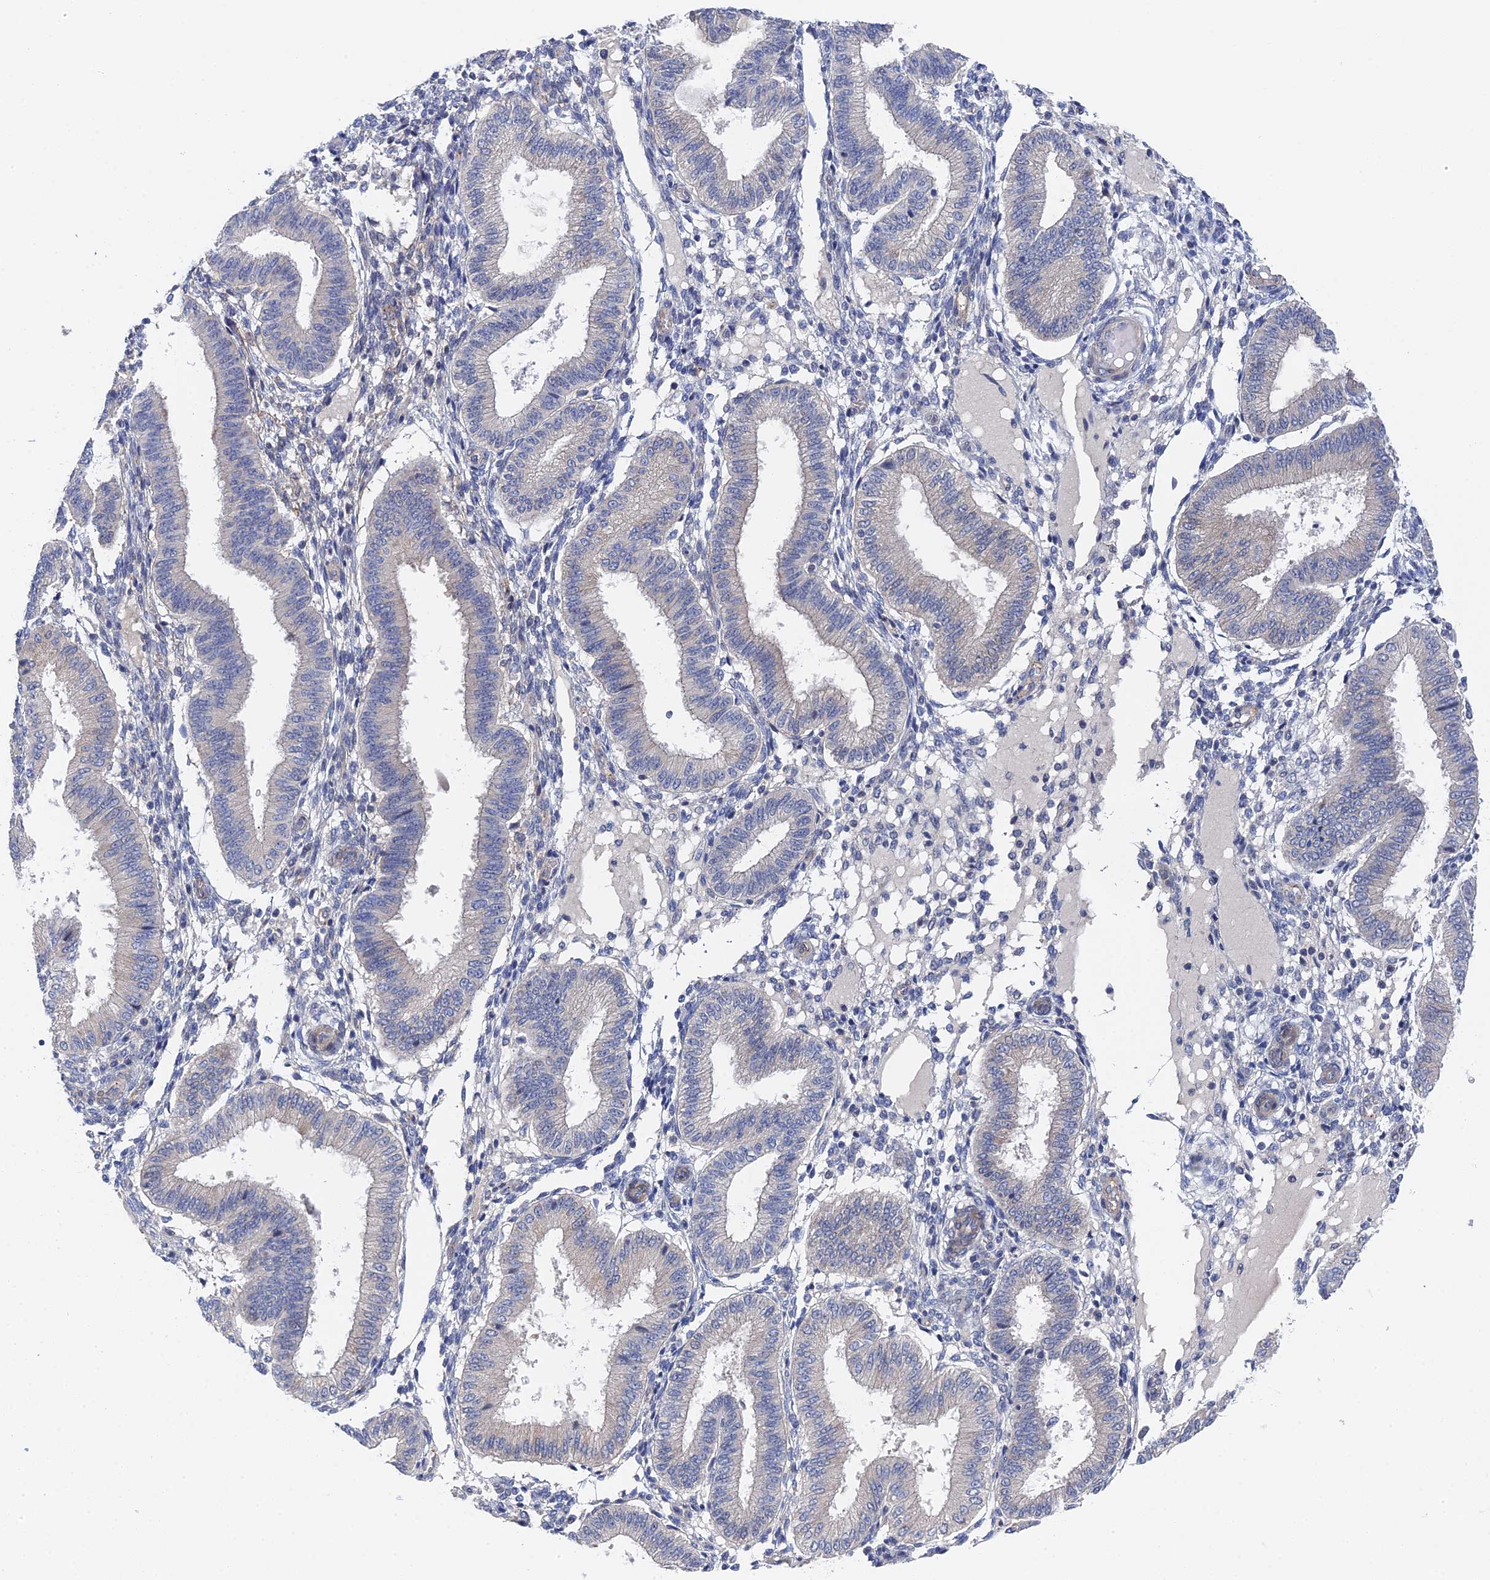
{"staining": {"intensity": "negative", "quantity": "none", "location": "none"}, "tissue": "endometrium", "cell_type": "Cells in endometrial stroma", "image_type": "normal", "snomed": [{"axis": "morphology", "description": "Normal tissue, NOS"}, {"axis": "topography", "description": "Endometrium"}], "caption": "An IHC histopathology image of benign endometrium is shown. There is no staining in cells in endometrial stroma of endometrium. (Stains: DAB immunohistochemistry (IHC) with hematoxylin counter stain, Microscopy: brightfield microscopy at high magnification).", "gene": "MTHFSD", "patient": {"sex": "female", "age": 39}}